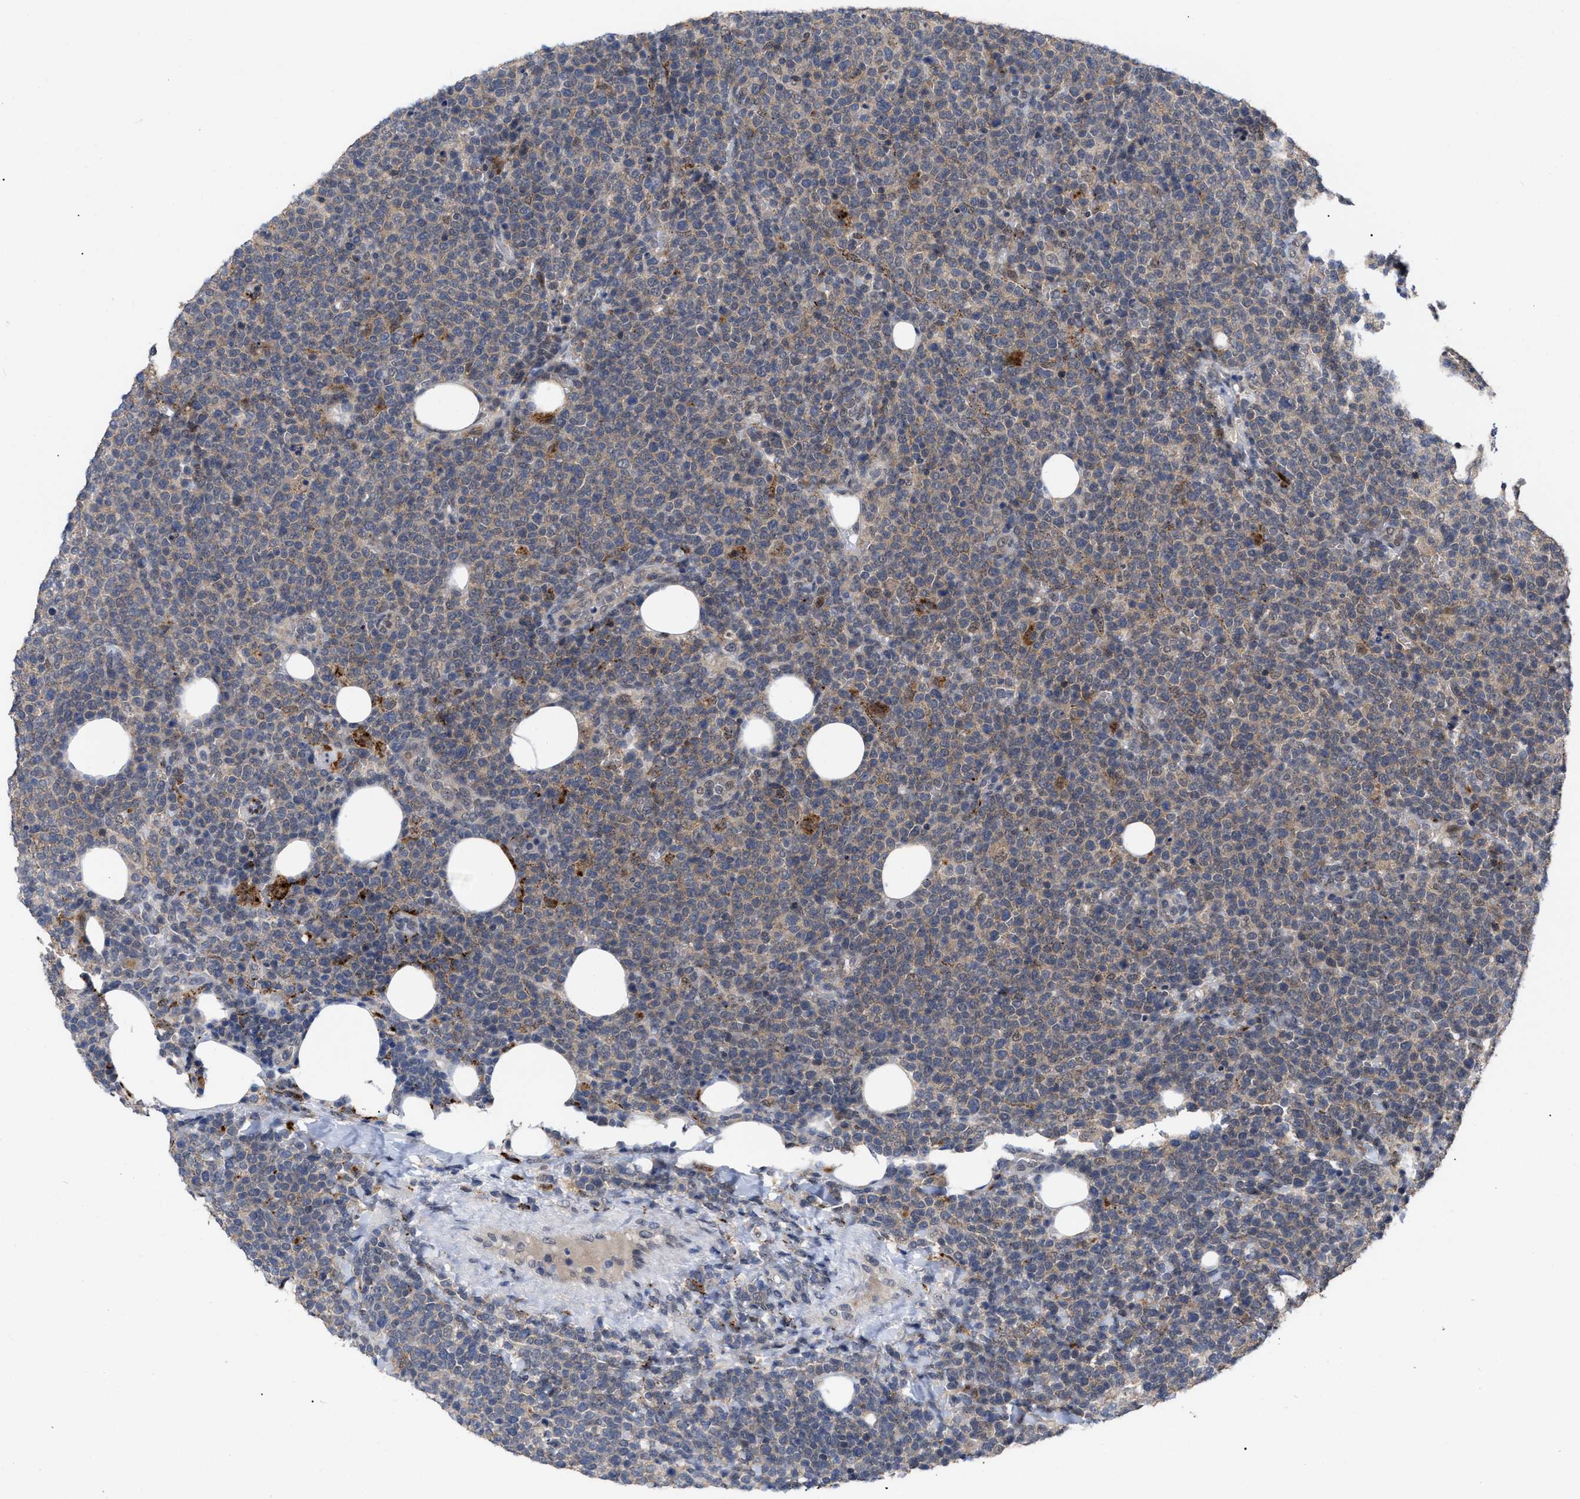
{"staining": {"intensity": "weak", "quantity": ">75%", "location": "cytoplasmic/membranous"}, "tissue": "lymphoma", "cell_type": "Tumor cells", "image_type": "cancer", "snomed": [{"axis": "morphology", "description": "Malignant lymphoma, non-Hodgkin's type, High grade"}, {"axis": "topography", "description": "Lymph node"}], "caption": "Brown immunohistochemical staining in lymphoma shows weak cytoplasmic/membranous staining in about >75% of tumor cells.", "gene": "UPF1", "patient": {"sex": "male", "age": 61}}